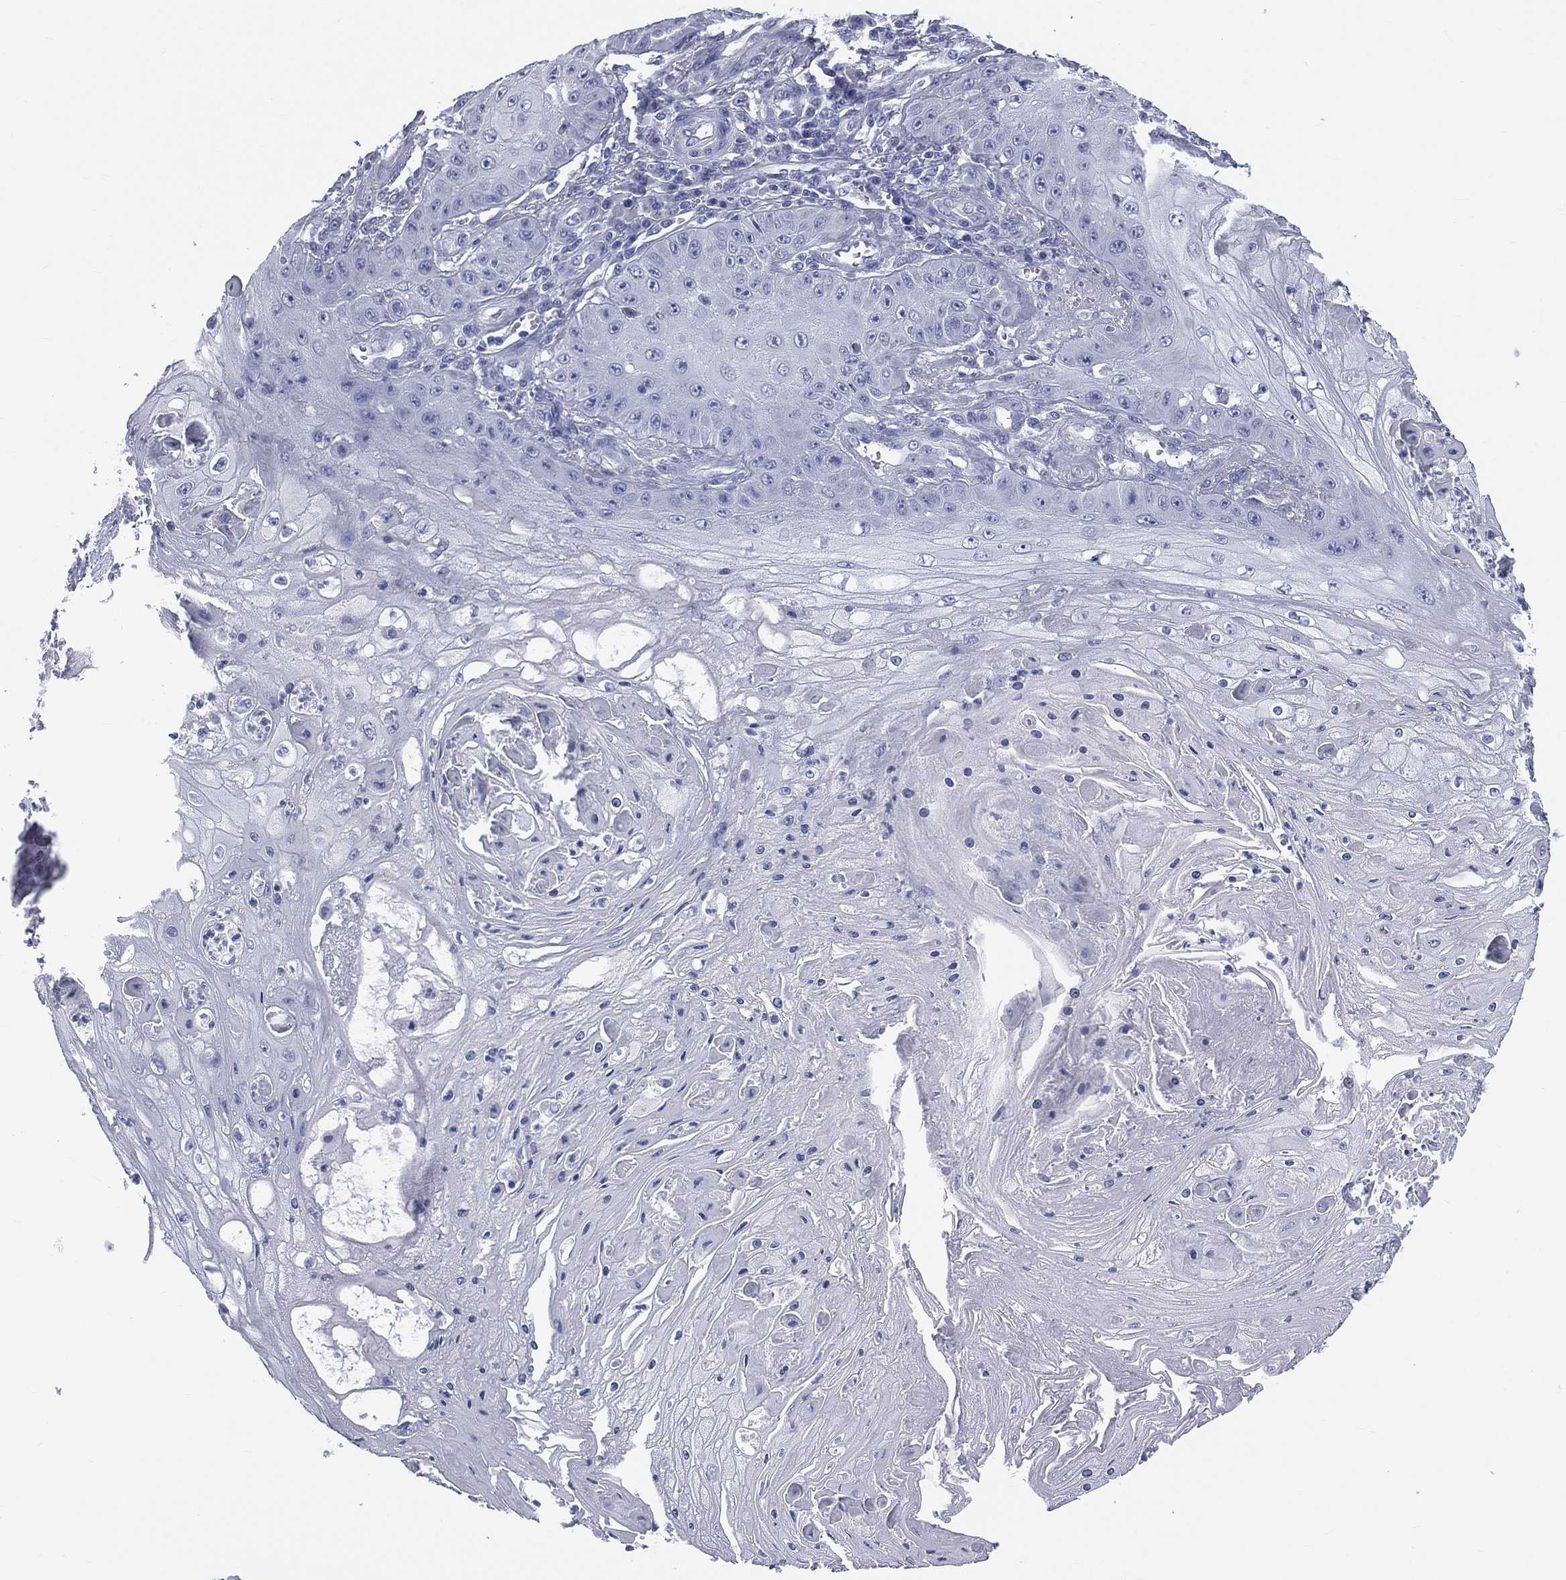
{"staining": {"intensity": "negative", "quantity": "none", "location": "none"}, "tissue": "skin cancer", "cell_type": "Tumor cells", "image_type": "cancer", "snomed": [{"axis": "morphology", "description": "Squamous cell carcinoma, NOS"}, {"axis": "topography", "description": "Skin"}], "caption": "The immunohistochemistry histopathology image has no significant expression in tumor cells of skin cancer (squamous cell carcinoma) tissue. (DAB immunohistochemistry with hematoxylin counter stain).", "gene": "MLN", "patient": {"sex": "male", "age": 70}}